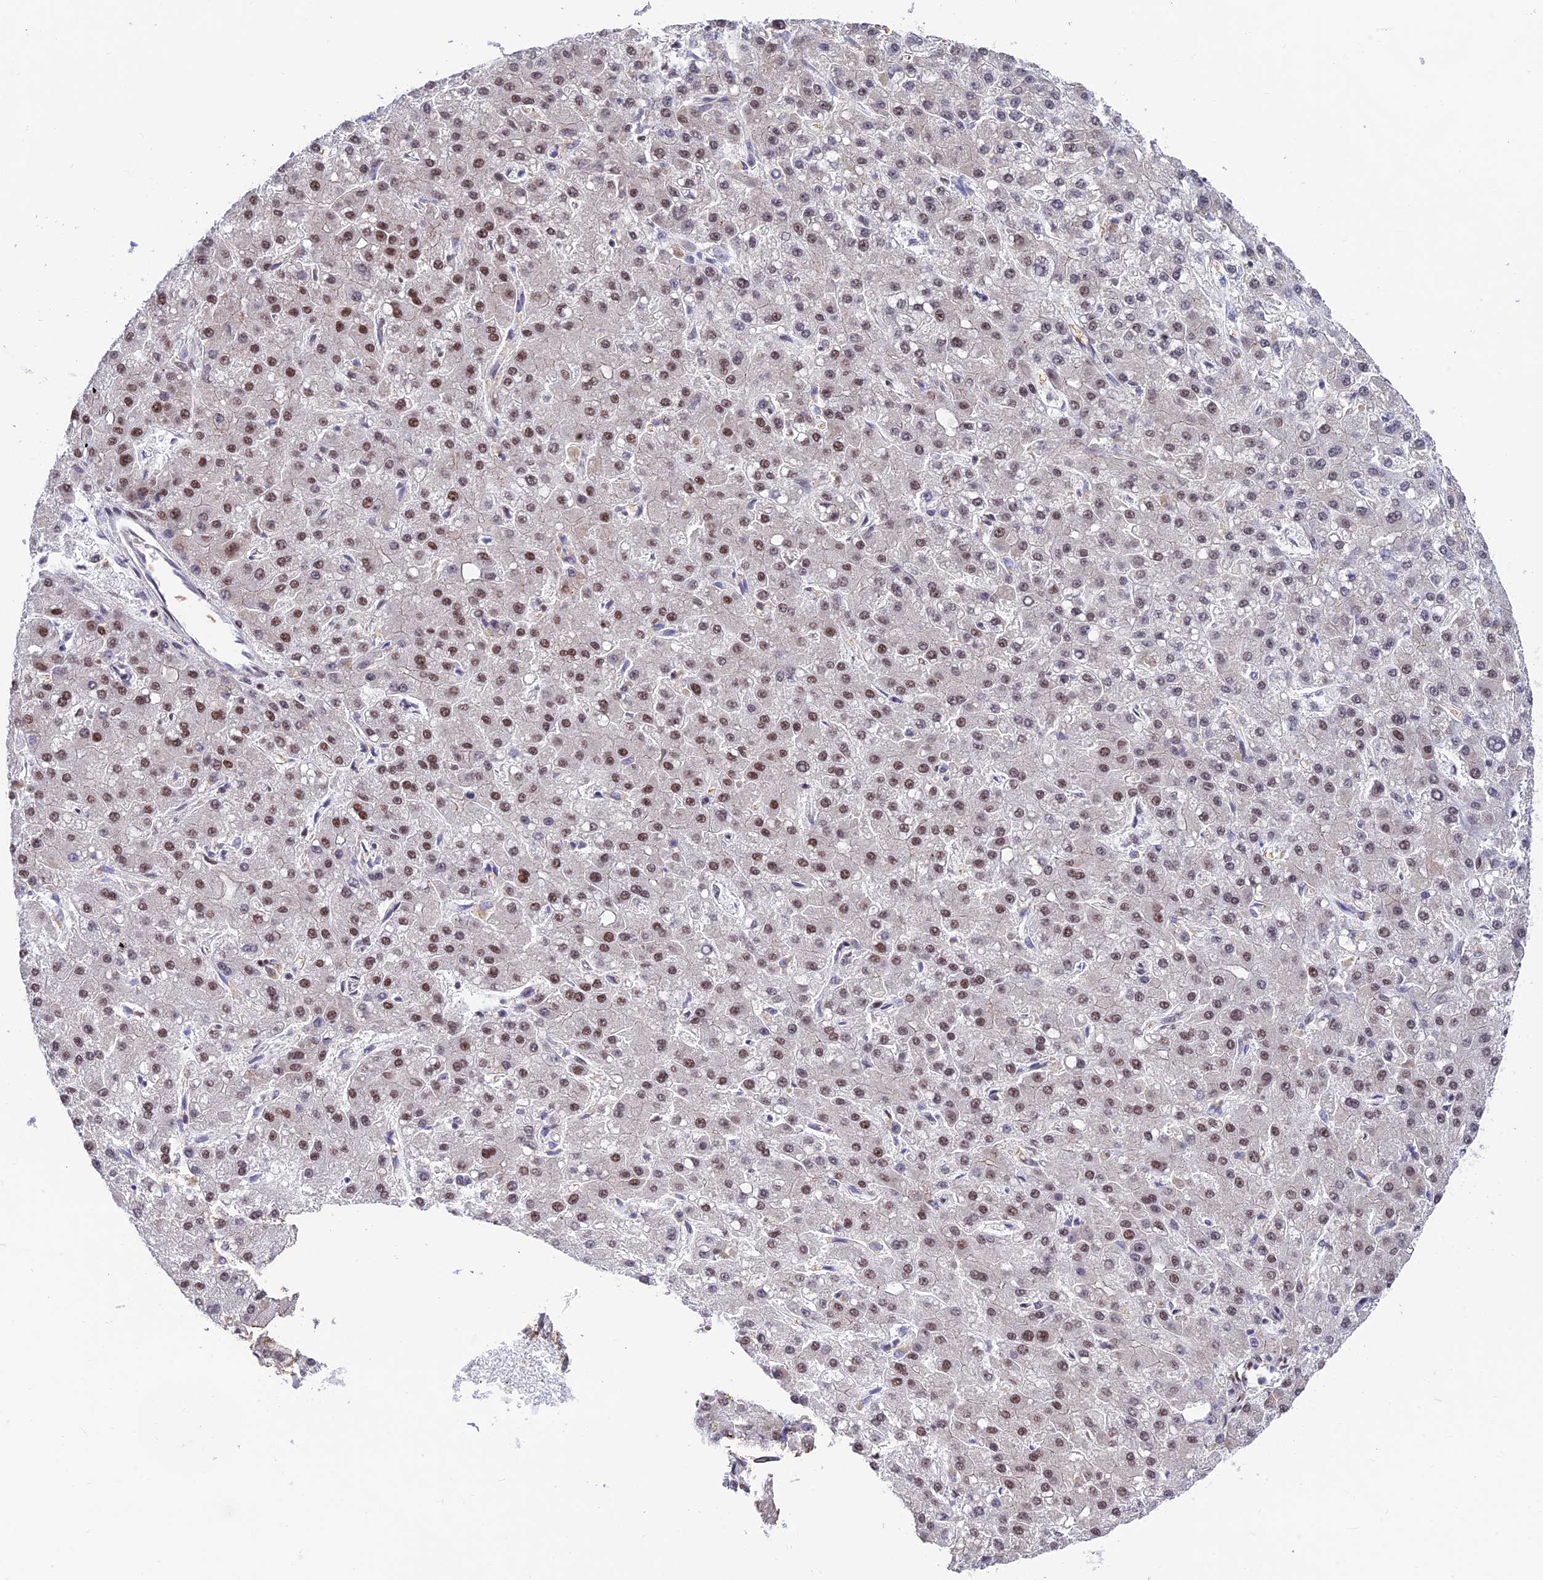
{"staining": {"intensity": "moderate", "quantity": ">75%", "location": "nuclear"}, "tissue": "liver cancer", "cell_type": "Tumor cells", "image_type": "cancer", "snomed": [{"axis": "morphology", "description": "Carcinoma, Hepatocellular, NOS"}, {"axis": "topography", "description": "Liver"}], "caption": "Immunohistochemistry (IHC) histopathology image of human liver hepatocellular carcinoma stained for a protein (brown), which exhibits medium levels of moderate nuclear expression in about >75% of tumor cells.", "gene": "EEF1AKMT3", "patient": {"sex": "male", "age": 67}}